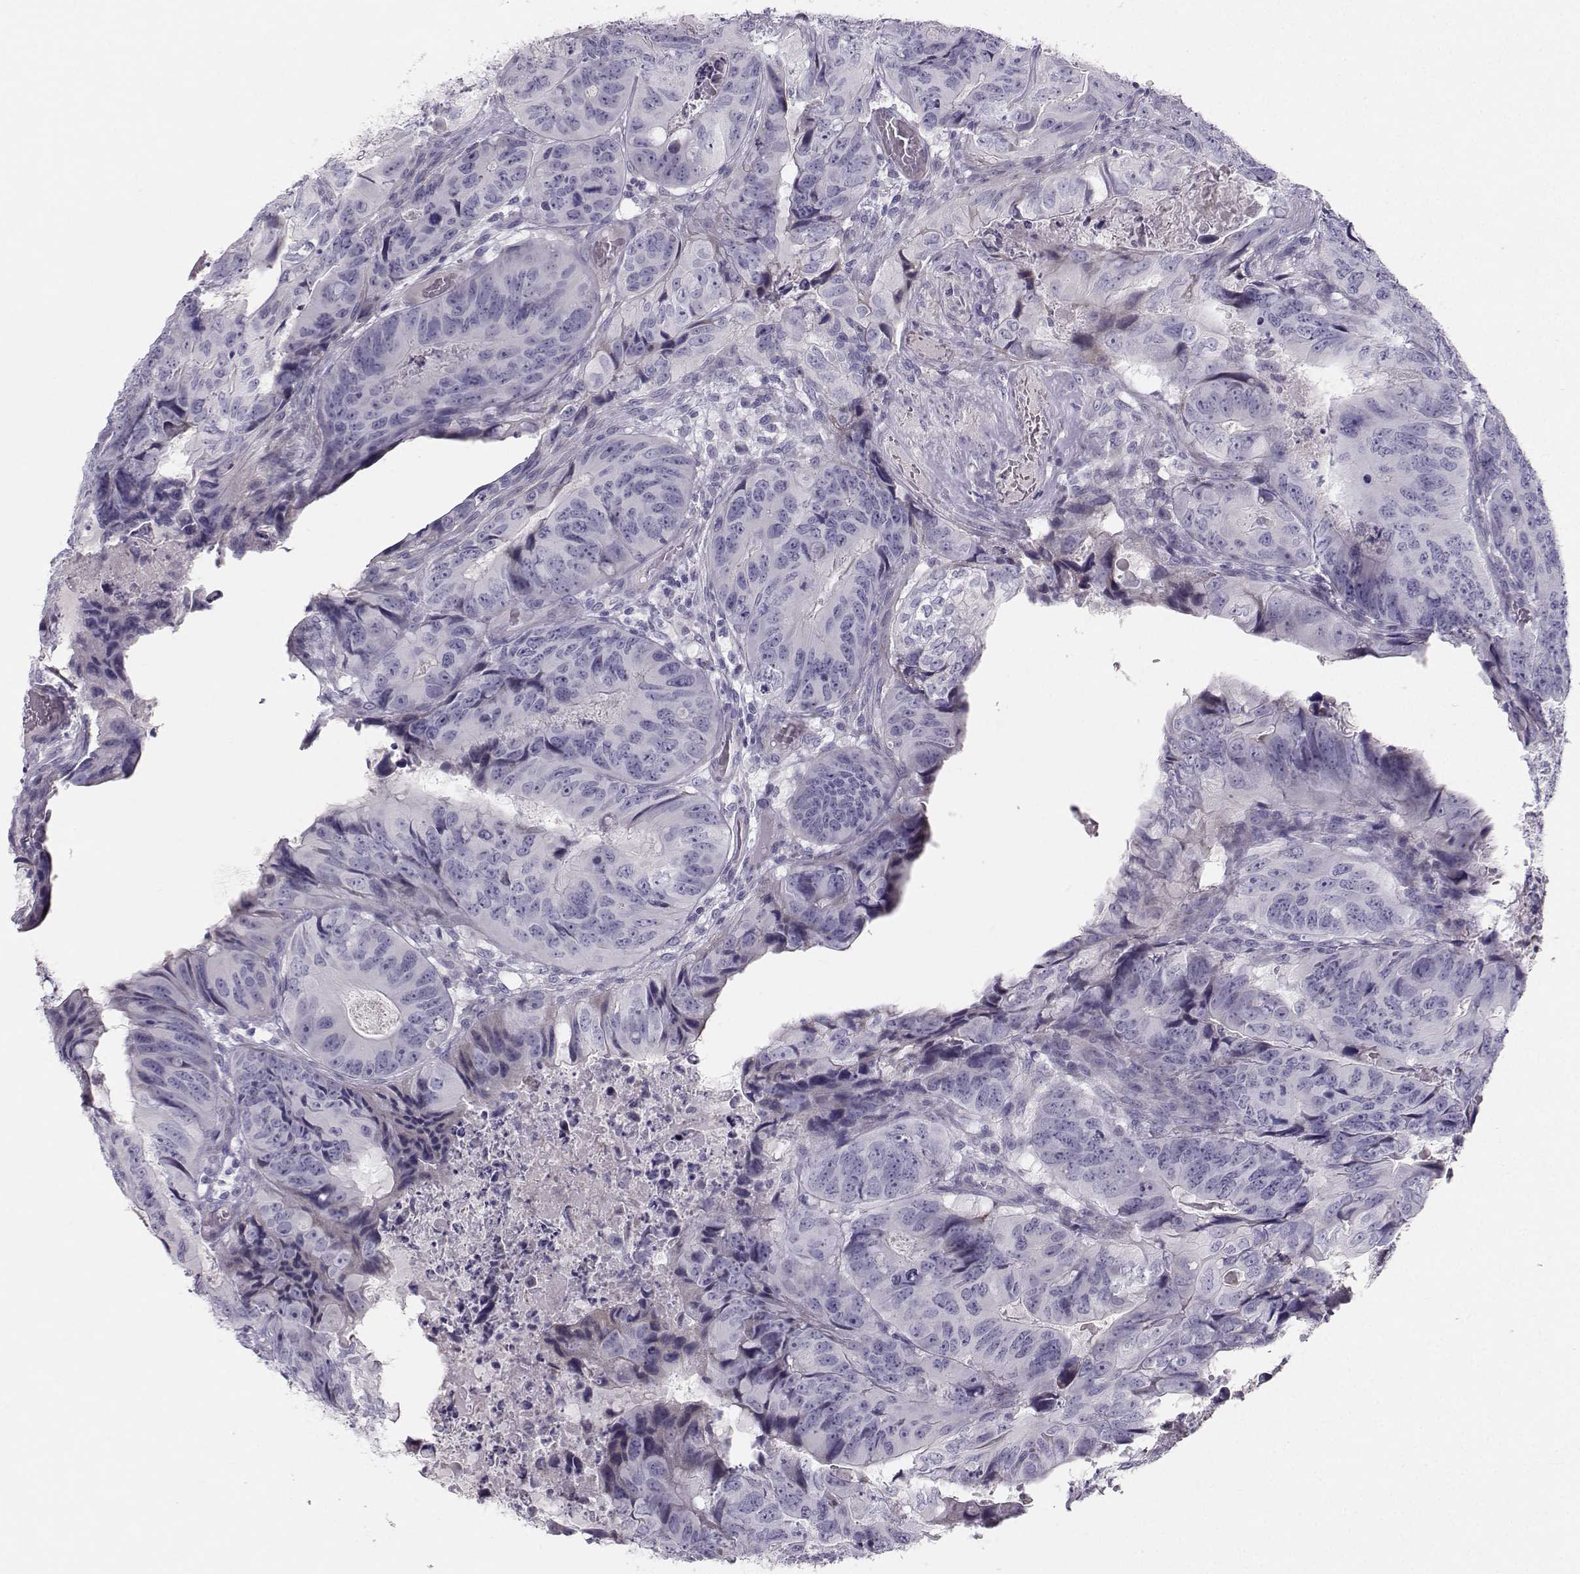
{"staining": {"intensity": "negative", "quantity": "none", "location": "none"}, "tissue": "colorectal cancer", "cell_type": "Tumor cells", "image_type": "cancer", "snomed": [{"axis": "morphology", "description": "Adenocarcinoma, NOS"}, {"axis": "topography", "description": "Colon"}], "caption": "This is an immunohistochemistry (IHC) histopathology image of human colorectal adenocarcinoma. There is no staining in tumor cells.", "gene": "CASR", "patient": {"sex": "male", "age": 79}}